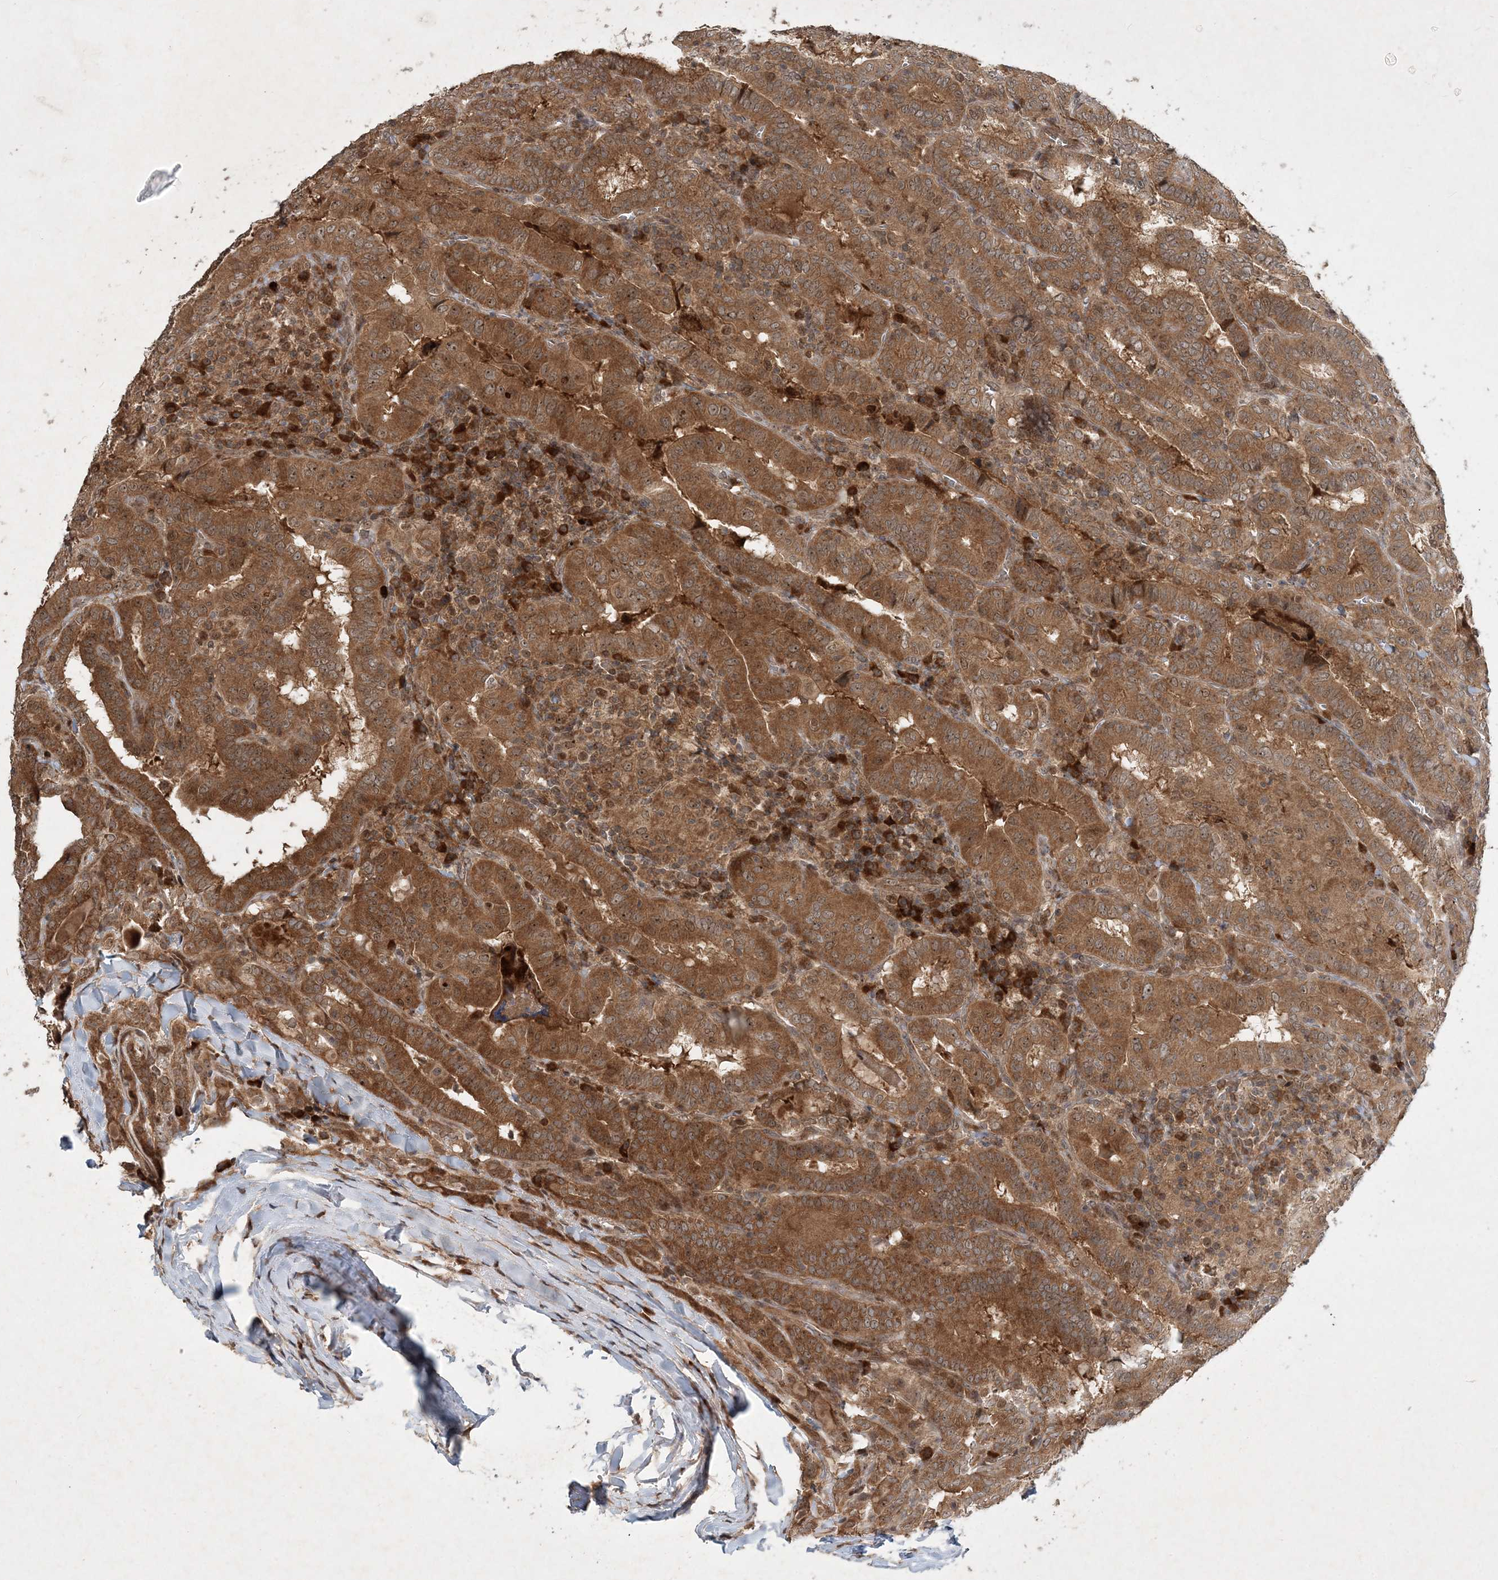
{"staining": {"intensity": "moderate", "quantity": ">75%", "location": "cytoplasmic/membranous"}, "tissue": "thyroid cancer", "cell_type": "Tumor cells", "image_type": "cancer", "snomed": [{"axis": "morphology", "description": "Papillary adenocarcinoma, NOS"}, {"axis": "topography", "description": "Thyroid gland"}], "caption": "Protein expression analysis of thyroid papillary adenocarcinoma exhibits moderate cytoplasmic/membranous expression in about >75% of tumor cells.", "gene": "UBR3", "patient": {"sex": "female", "age": 72}}